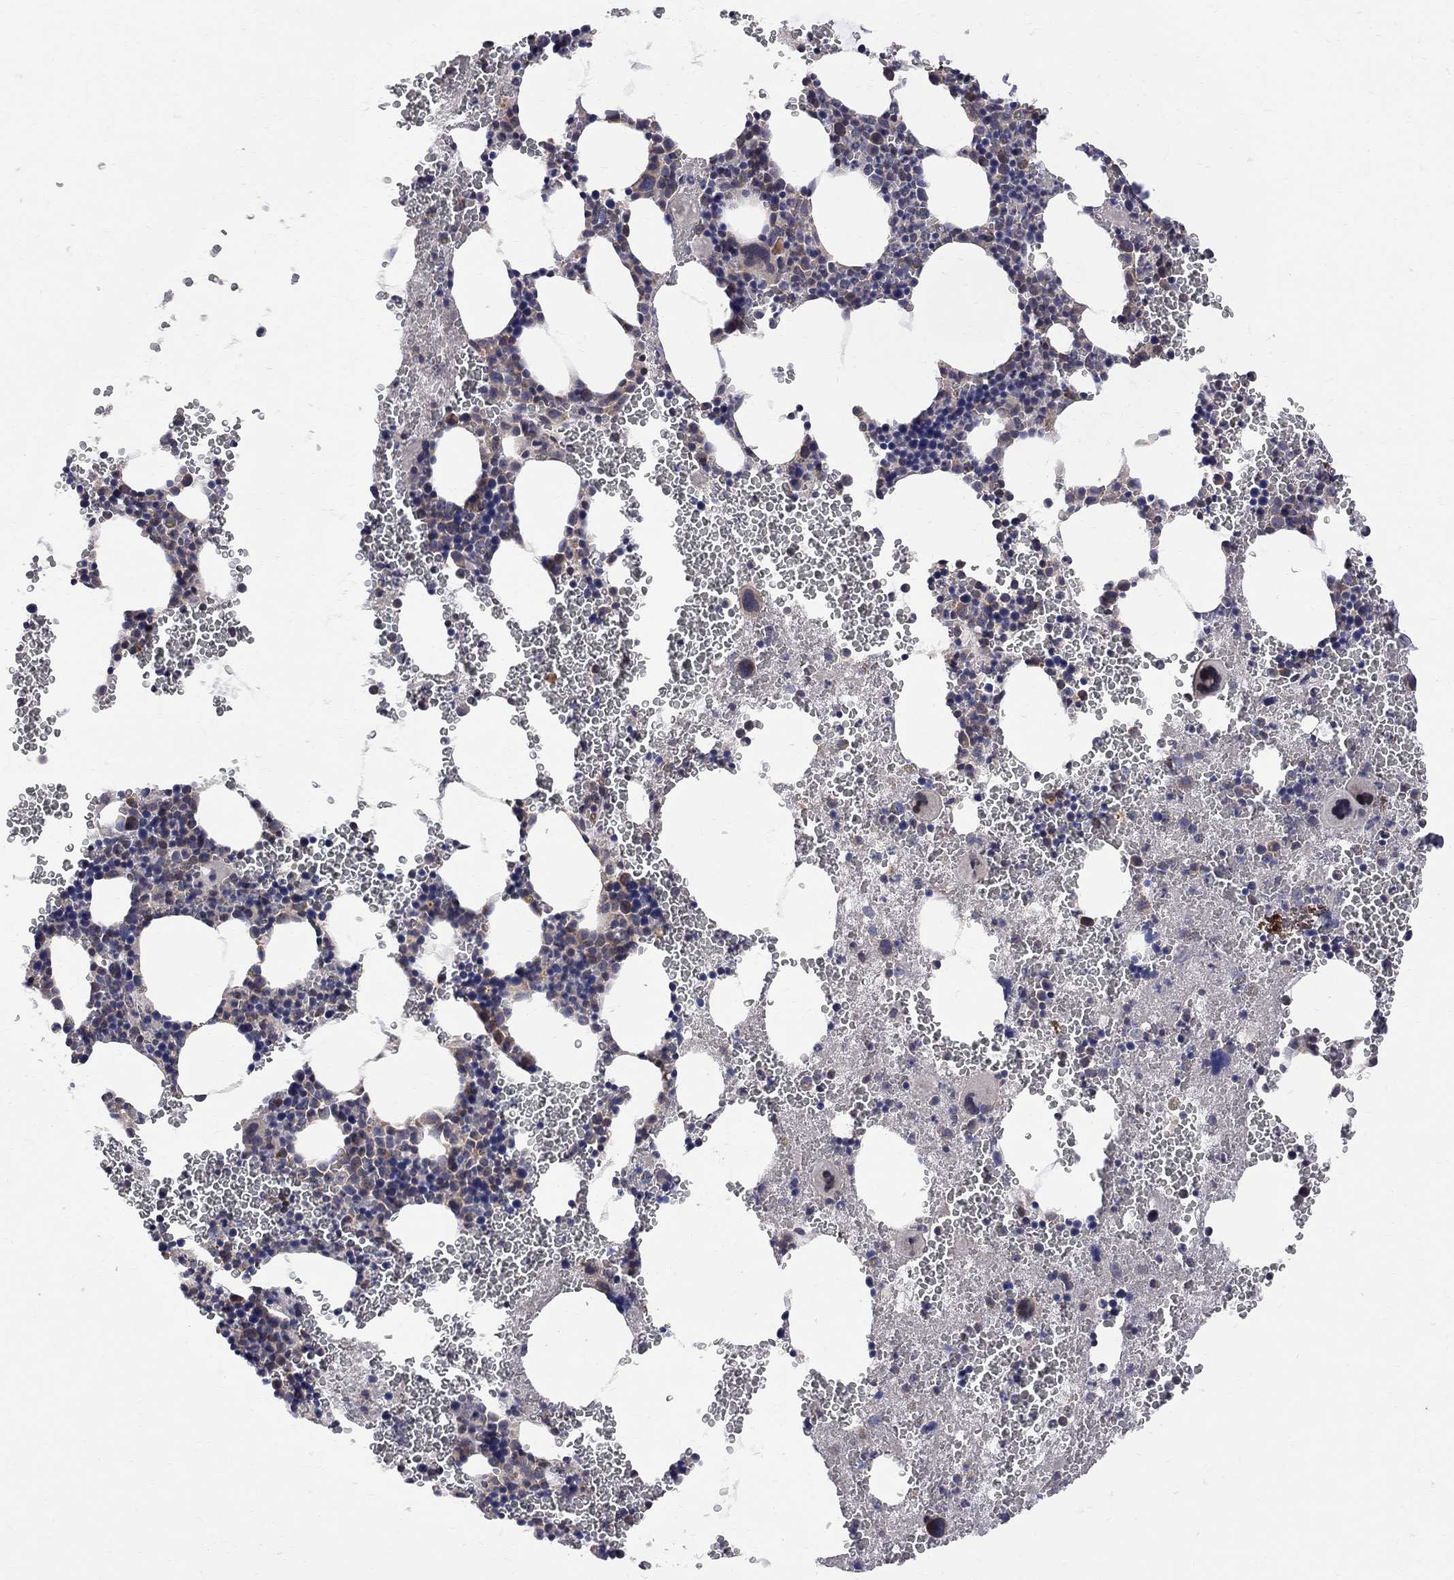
{"staining": {"intensity": "weak", "quantity": "<25%", "location": "cytoplasmic/membranous"}, "tissue": "bone marrow", "cell_type": "Hematopoietic cells", "image_type": "normal", "snomed": [{"axis": "morphology", "description": "Normal tissue, NOS"}, {"axis": "topography", "description": "Bone marrow"}], "caption": "Protein analysis of unremarkable bone marrow demonstrates no significant expression in hematopoietic cells. (DAB IHC with hematoxylin counter stain).", "gene": "CNOT11", "patient": {"sex": "male", "age": 50}}